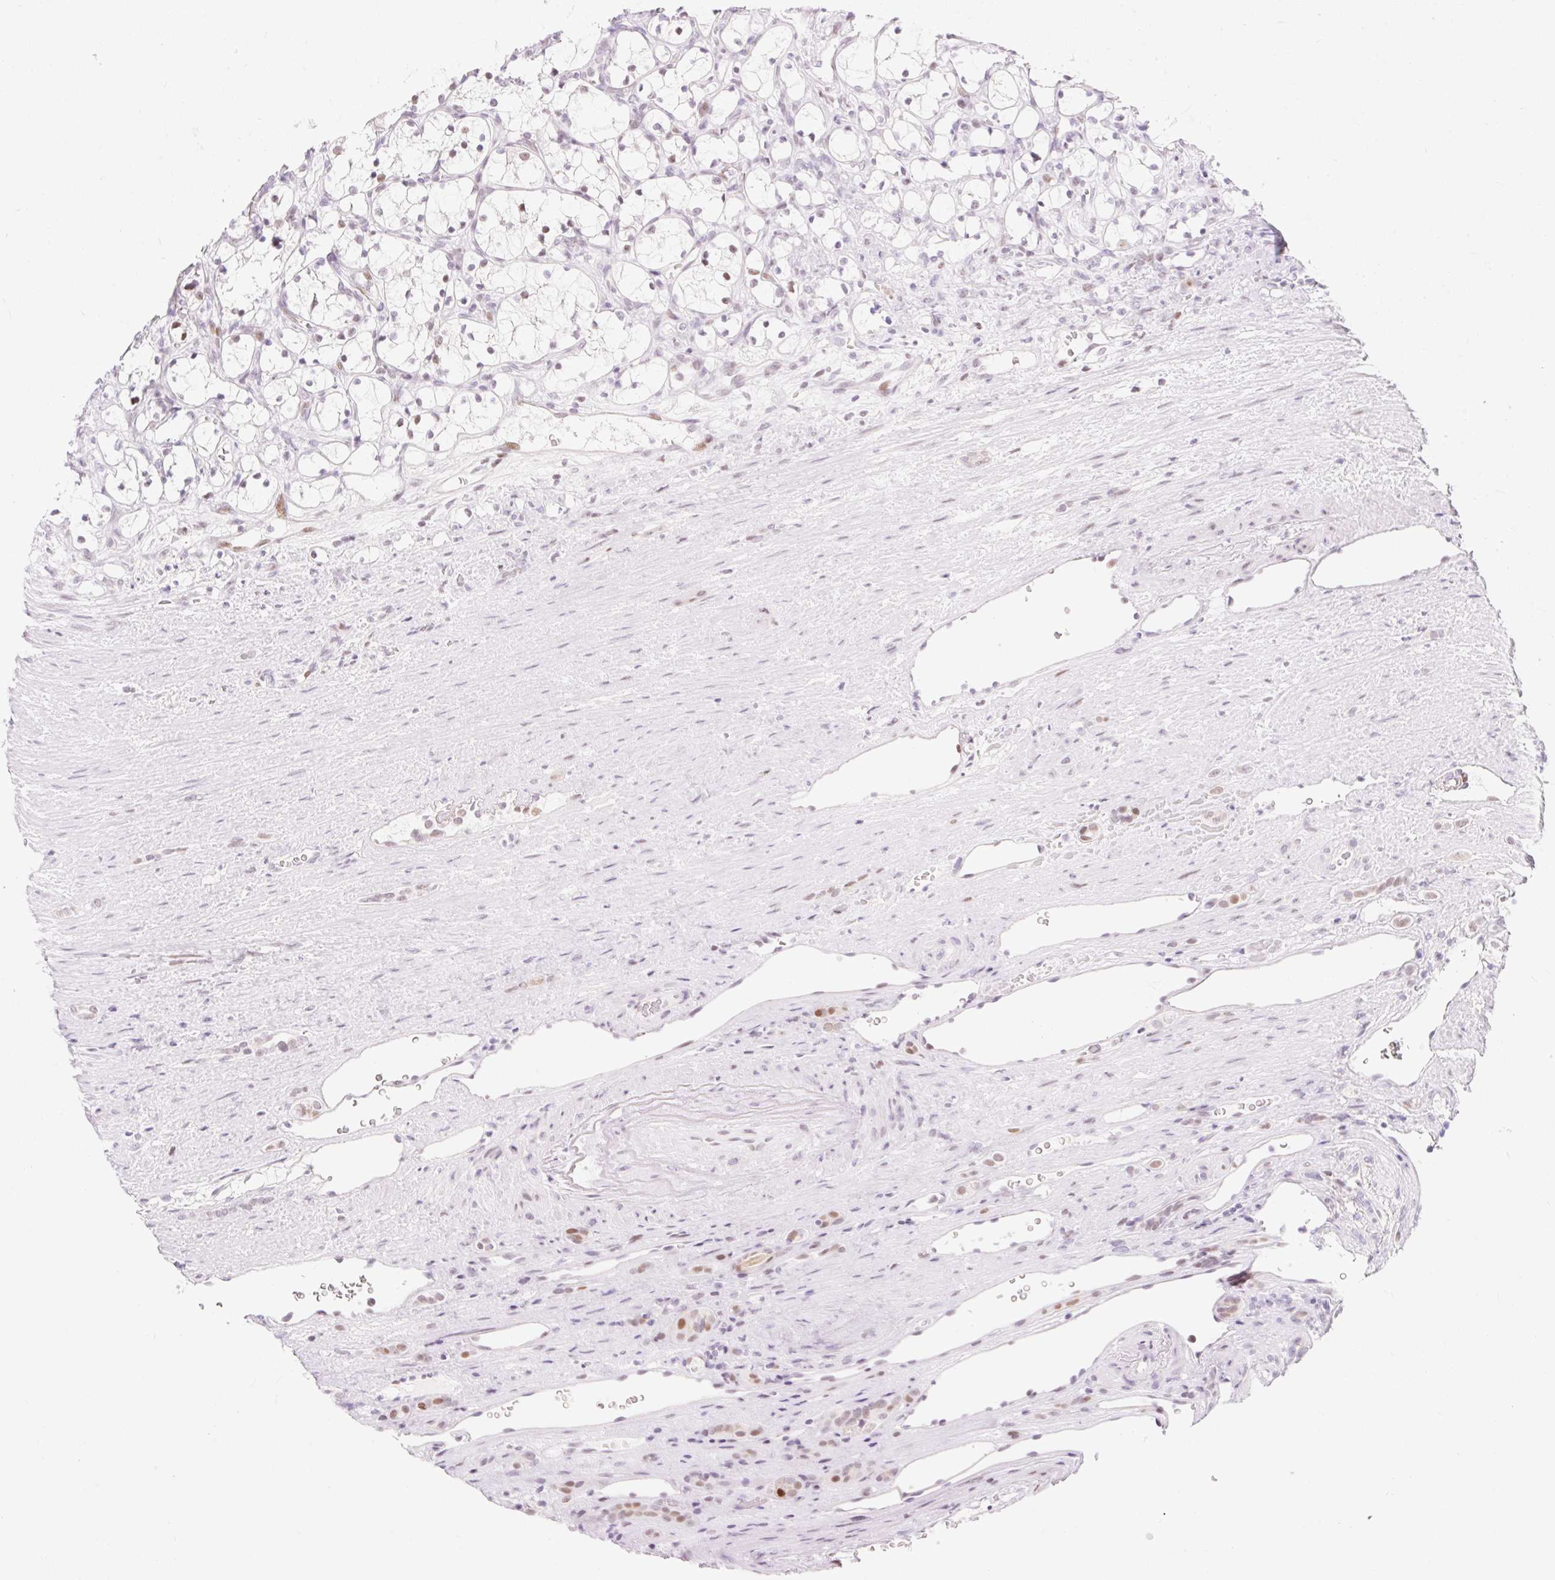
{"staining": {"intensity": "negative", "quantity": "none", "location": "none"}, "tissue": "renal cancer", "cell_type": "Tumor cells", "image_type": "cancer", "snomed": [{"axis": "morphology", "description": "Adenocarcinoma, NOS"}, {"axis": "topography", "description": "Kidney"}], "caption": "This is an immunohistochemistry image of human adenocarcinoma (renal). There is no staining in tumor cells.", "gene": "H2BW1", "patient": {"sex": "female", "age": 69}}